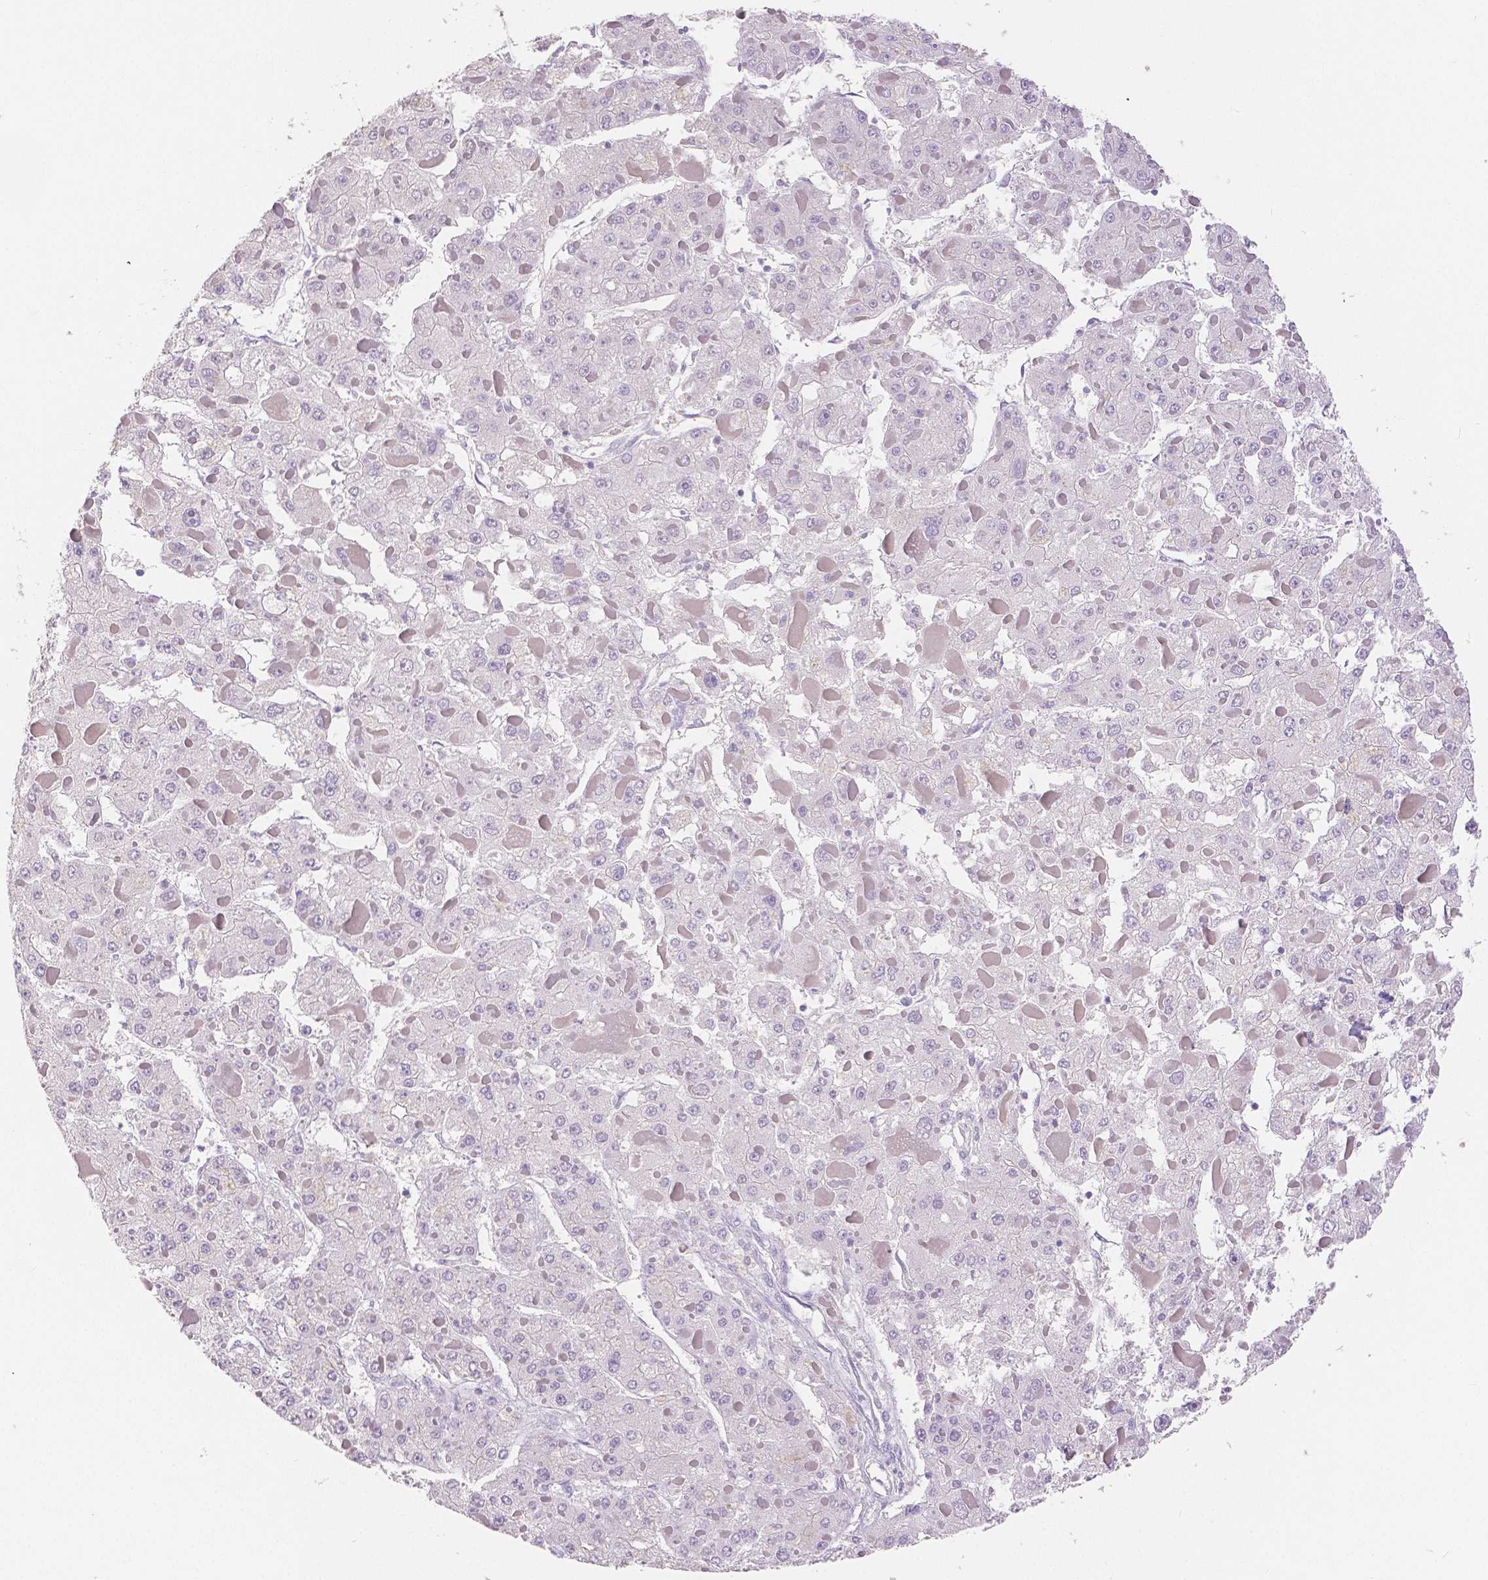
{"staining": {"intensity": "negative", "quantity": "none", "location": "none"}, "tissue": "liver cancer", "cell_type": "Tumor cells", "image_type": "cancer", "snomed": [{"axis": "morphology", "description": "Carcinoma, Hepatocellular, NOS"}, {"axis": "topography", "description": "Liver"}], "caption": "Immunohistochemical staining of hepatocellular carcinoma (liver) displays no significant positivity in tumor cells.", "gene": "OCLN", "patient": {"sex": "female", "age": 73}}